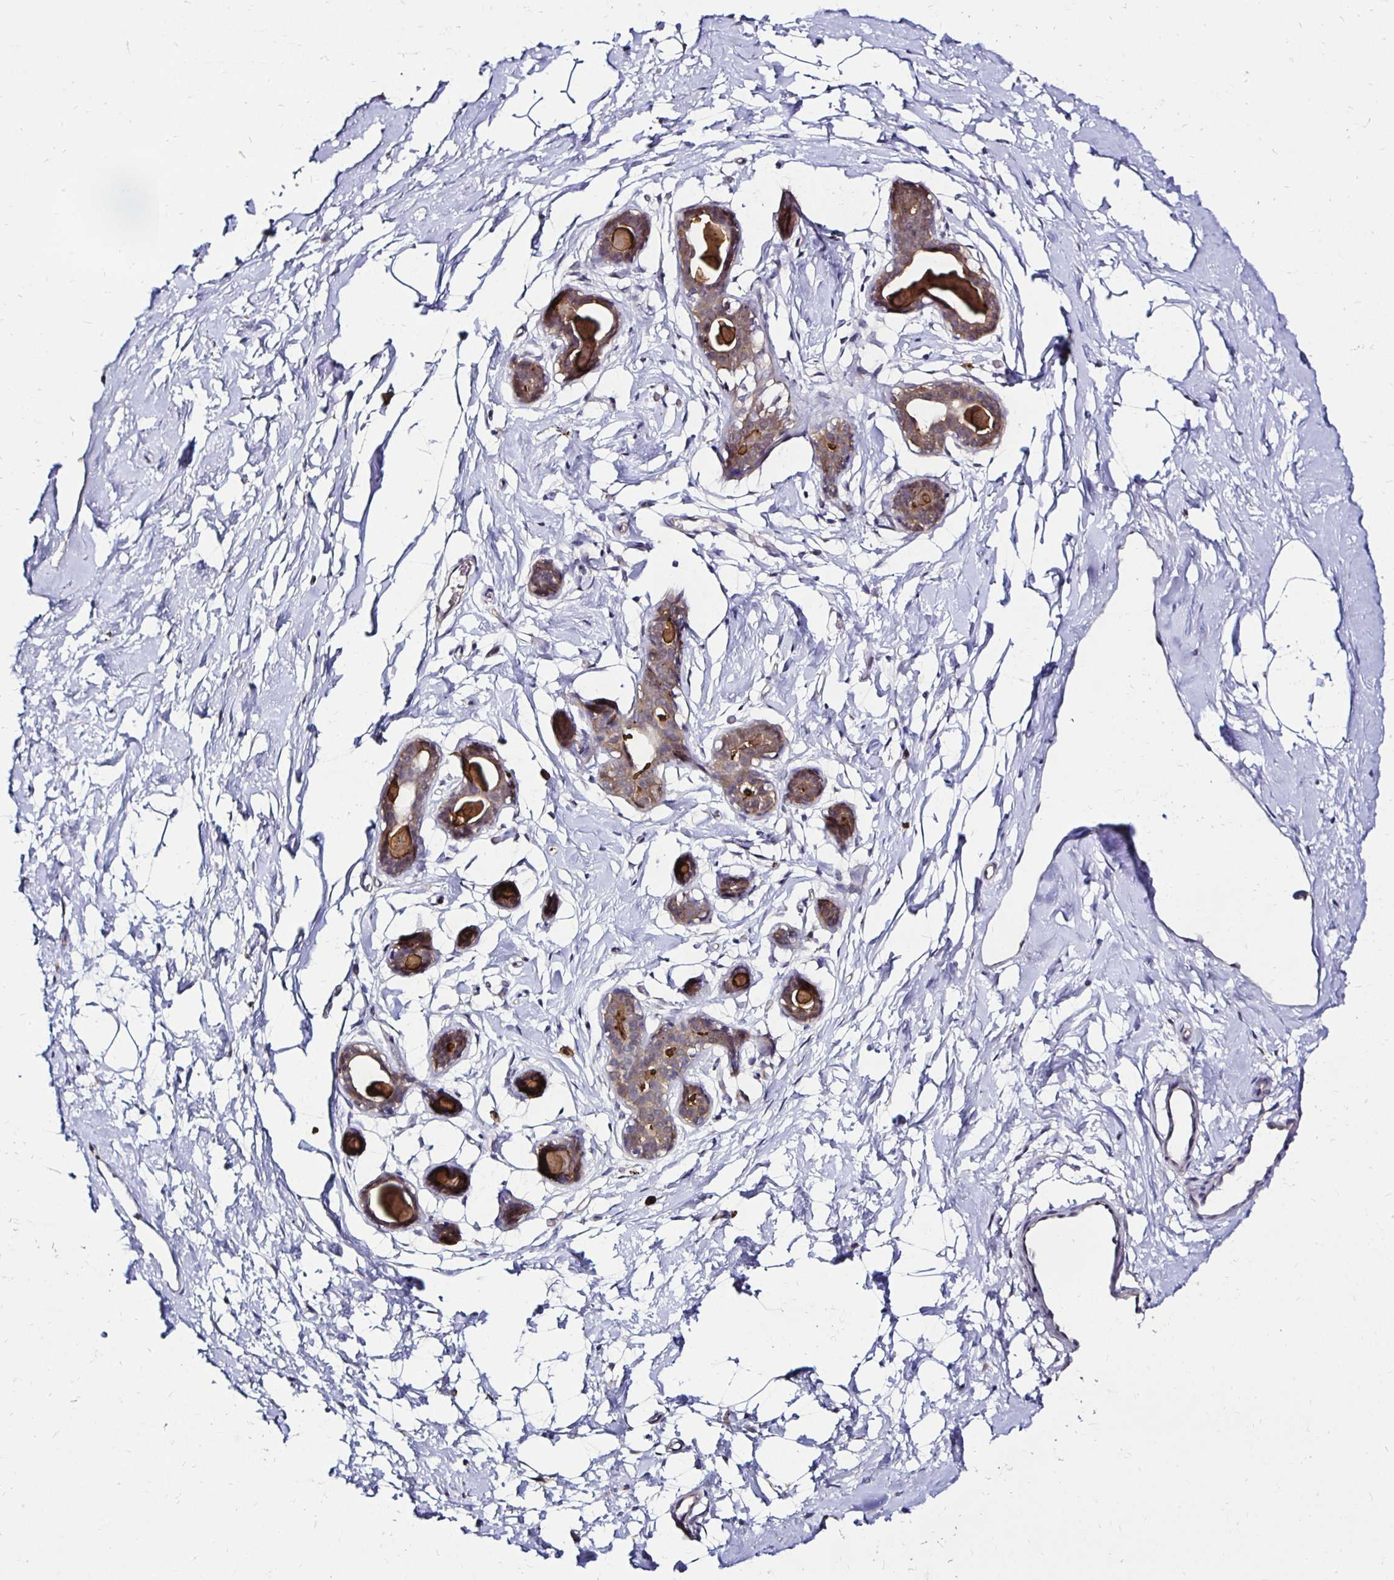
{"staining": {"intensity": "negative", "quantity": "none", "location": "none"}, "tissue": "breast", "cell_type": "Adipocytes", "image_type": "normal", "snomed": [{"axis": "morphology", "description": "Normal tissue, NOS"}, {"axis": "topography", "description": "Breast"}], "caption": "Histopathology image shows no significant protein expression in adipocytes of unremarkable breast. (Immunohistochemistry, brightfield microscopy, high magnification).", "gene": "TXN", "patient": {"sex": "female", "age": 45}}